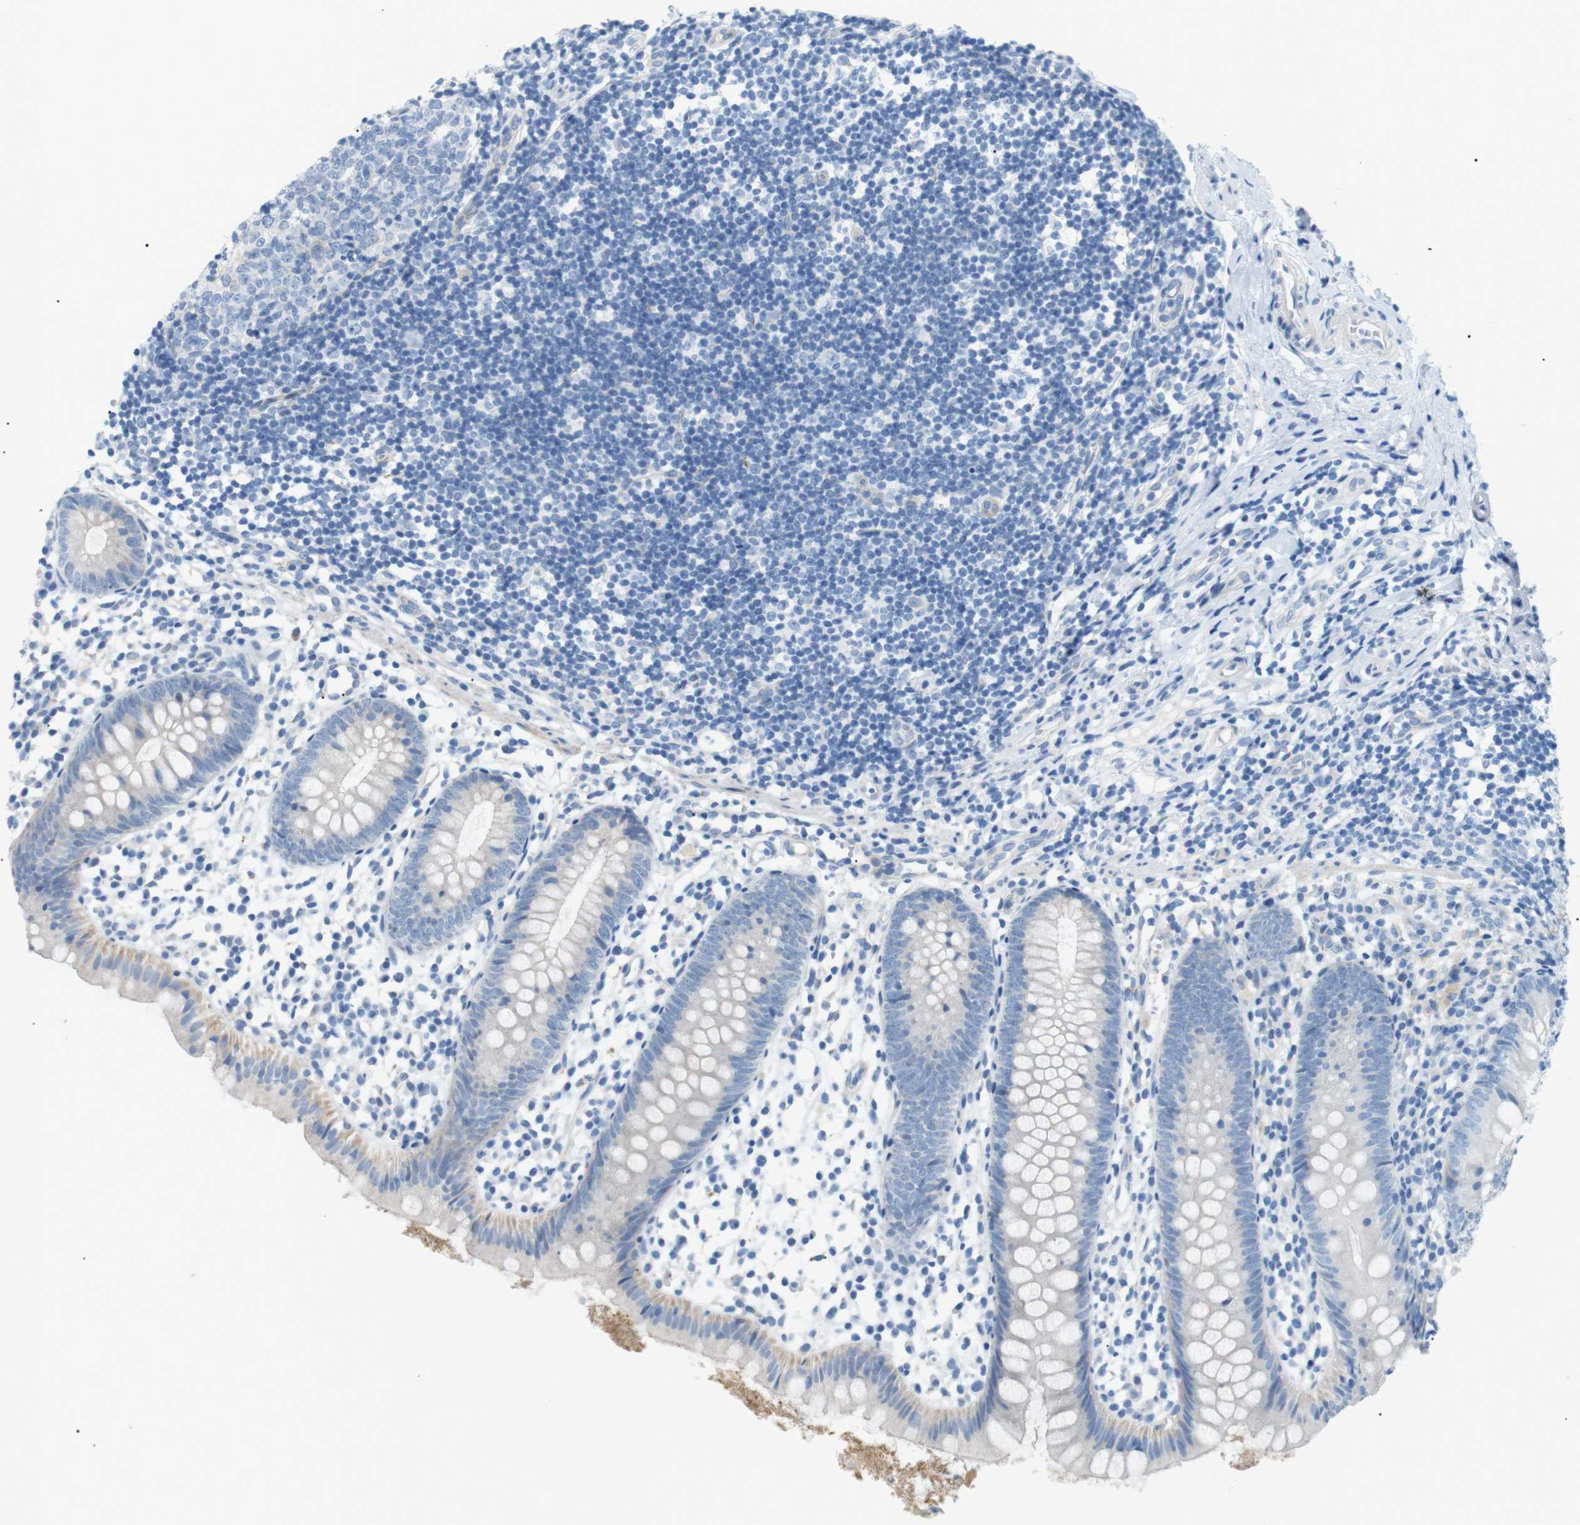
{"staining": {"intensity": "negative", "quantity": "none", "location": "none"}, "tissue": "appendix", "cell_type": "Glandular cells", "image_type": "normal", "snomed": [{"axis": "morphology", "description": "Normal tissue, NOS"}, {"axis": "topography", "description": "Appendix"}], "caption": "Immunohistochemistry (IHC) of normal human appendix displays no staining in glandular cells.", "gene": "MTARC2", "patient": {"sex": "female", "age": 20}}